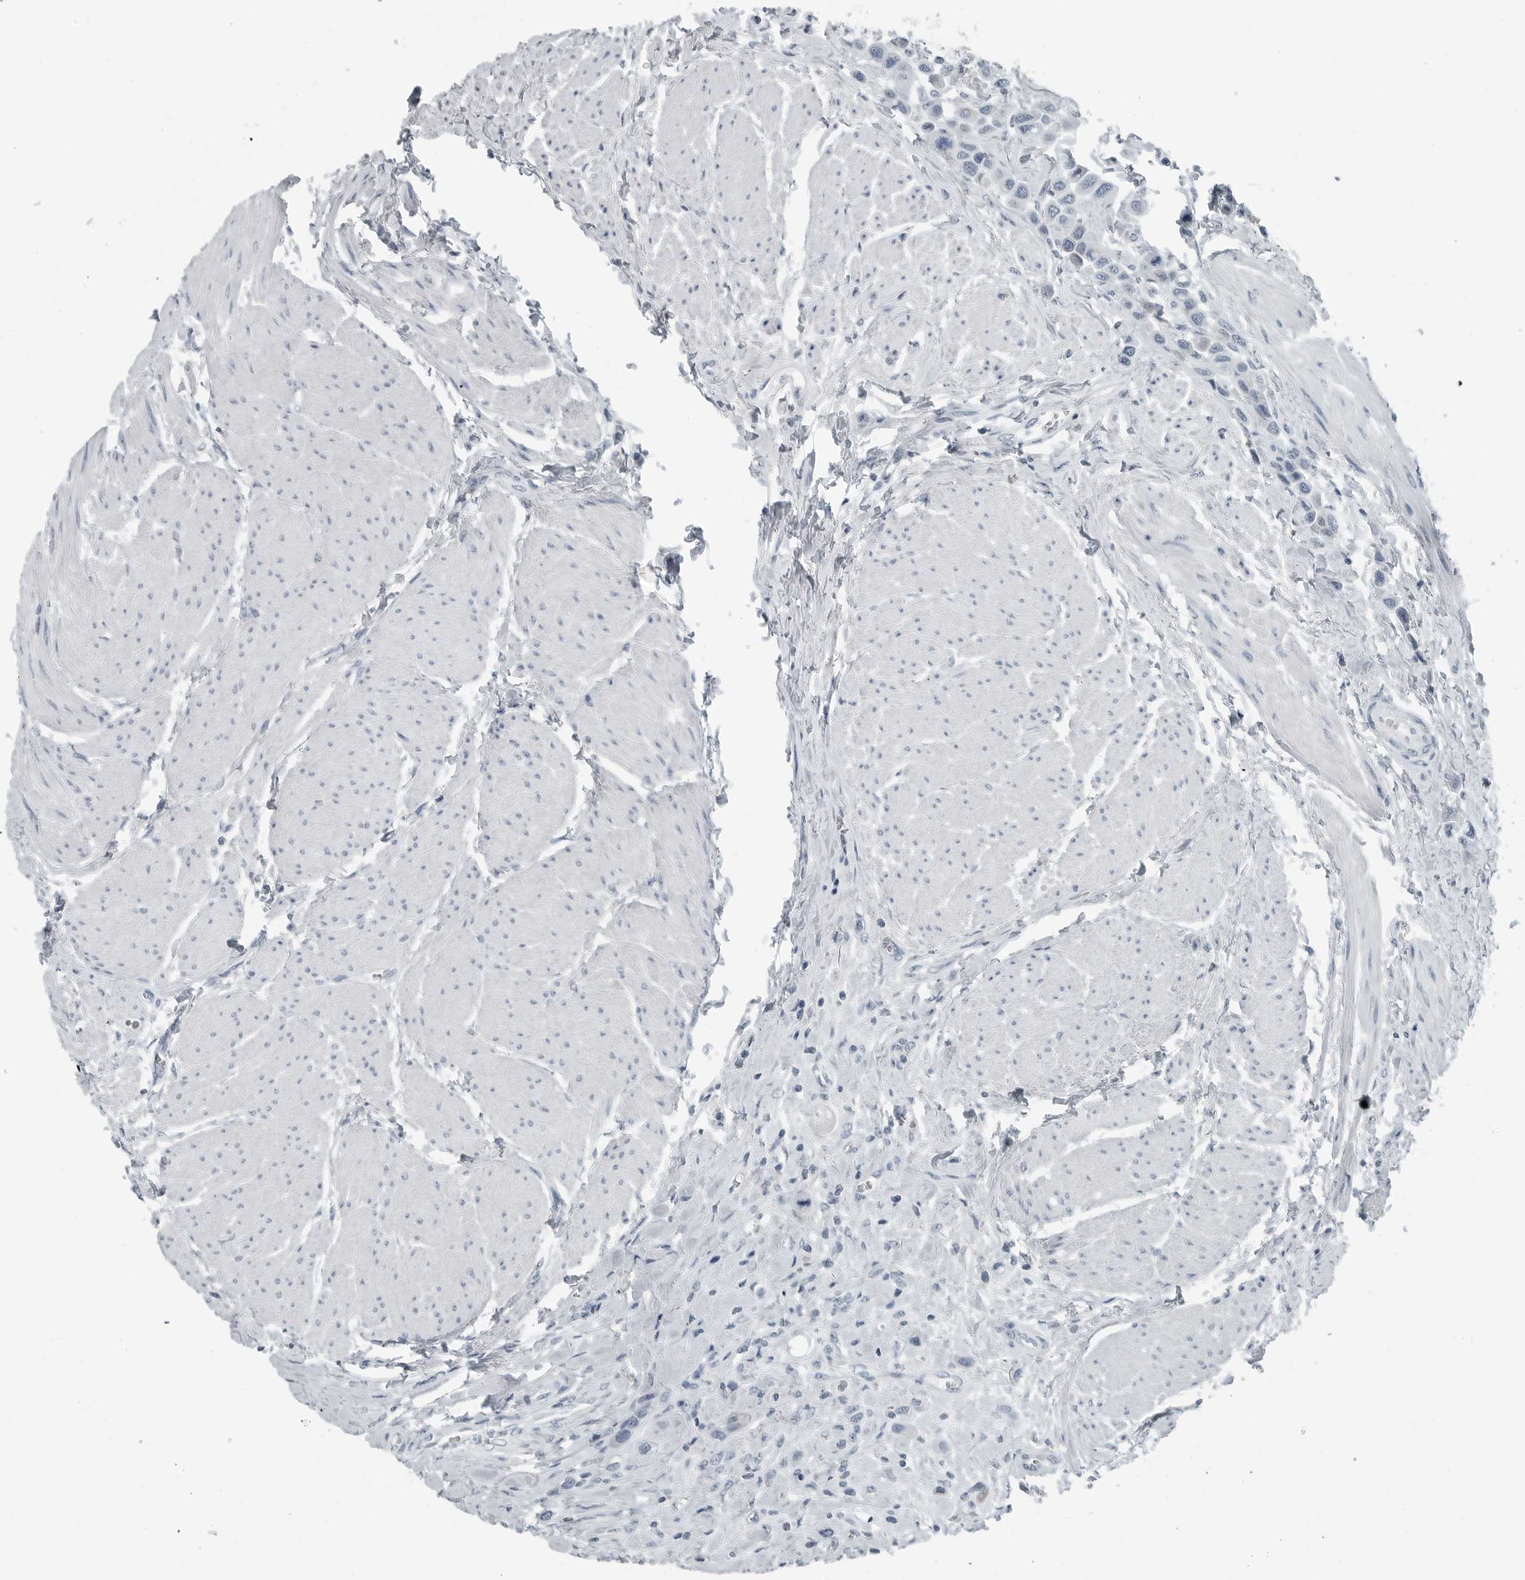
{"staining": {"intensity": "negative", "quantity": "none", "location": "none"}, "tissue": "urothelial cancer", "cell_type": "Tumor cells", "image_type": "cancer", "snomed": [{"axis": "morphology", "description": "Urothelial carcinoma, High grade"}, {"axis": "topography", "description": "Urinary bladder"}], "caption": "High power microscopy photomicrograph of an immunohistochemistry (IHC) histopathology image of high-grade urothelial carcinoma, revealing no significant expression in tumor cells.", "gene": "ZPBP2", "patient": {"sex": "male", "age": 50}}